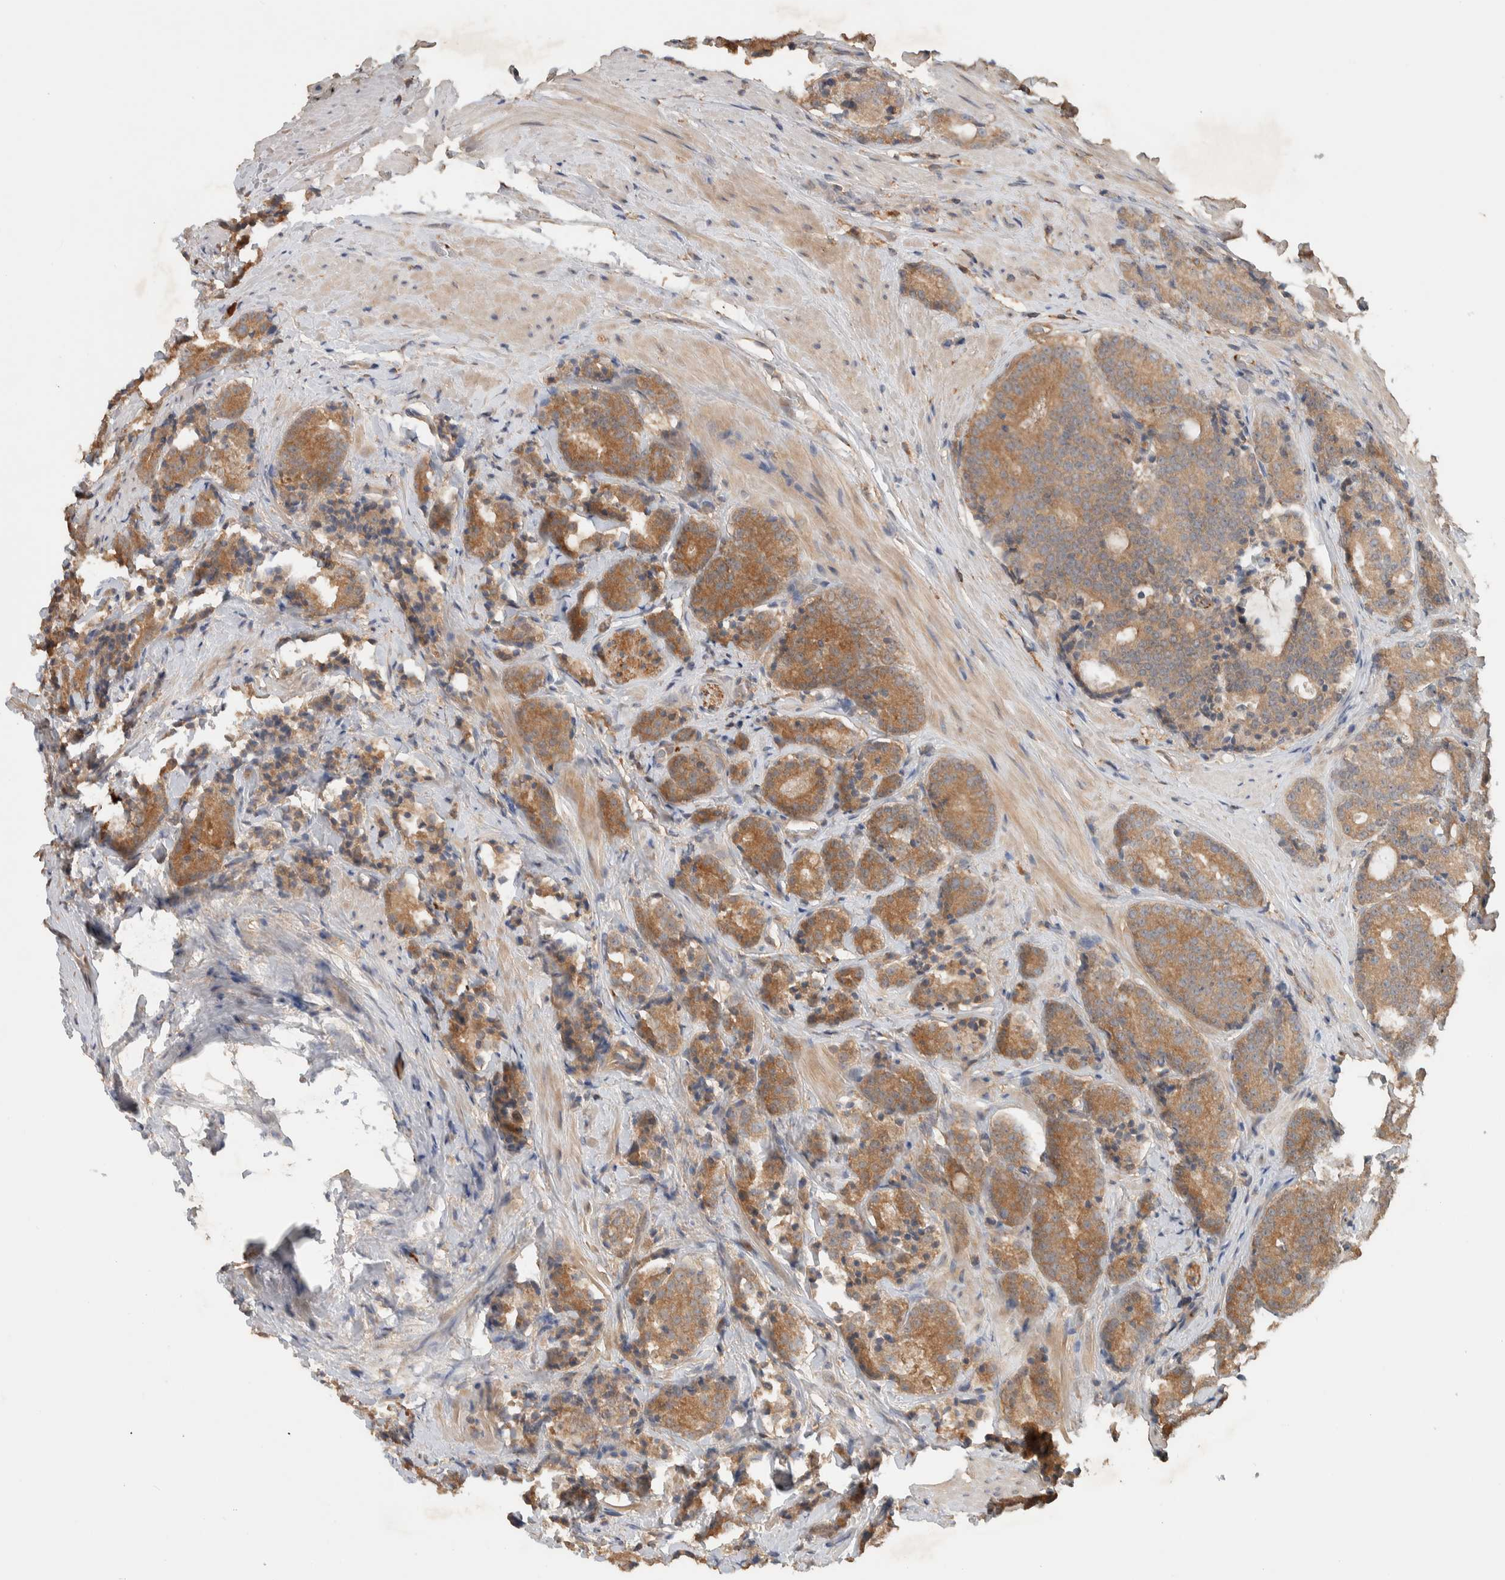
{"staining": {"intensity": "moderate", "quantity": ">75%", "location": "cytoplasmic/membranous"}, "tissue": "prostate cancer", "cell_type": "Tumor cells", "image_type": "cancer", "snomed": [{"axis": "morphology", "description": "Adenocarcinoma, High grade"}, {"axis": "topography", "description": "Prostate"}], "caption": "Immunohistochemistry (IHC) (DAB (3,3'-diaminobenzidine)) staining of human prostate high-grade adenocarcinoma exhibits moderate cytoplasmic/membranous protein expression in approximately >75% of tumor cells.", "gene": "DEPTOR", "patient": {"sex": "male", "age": 61}}